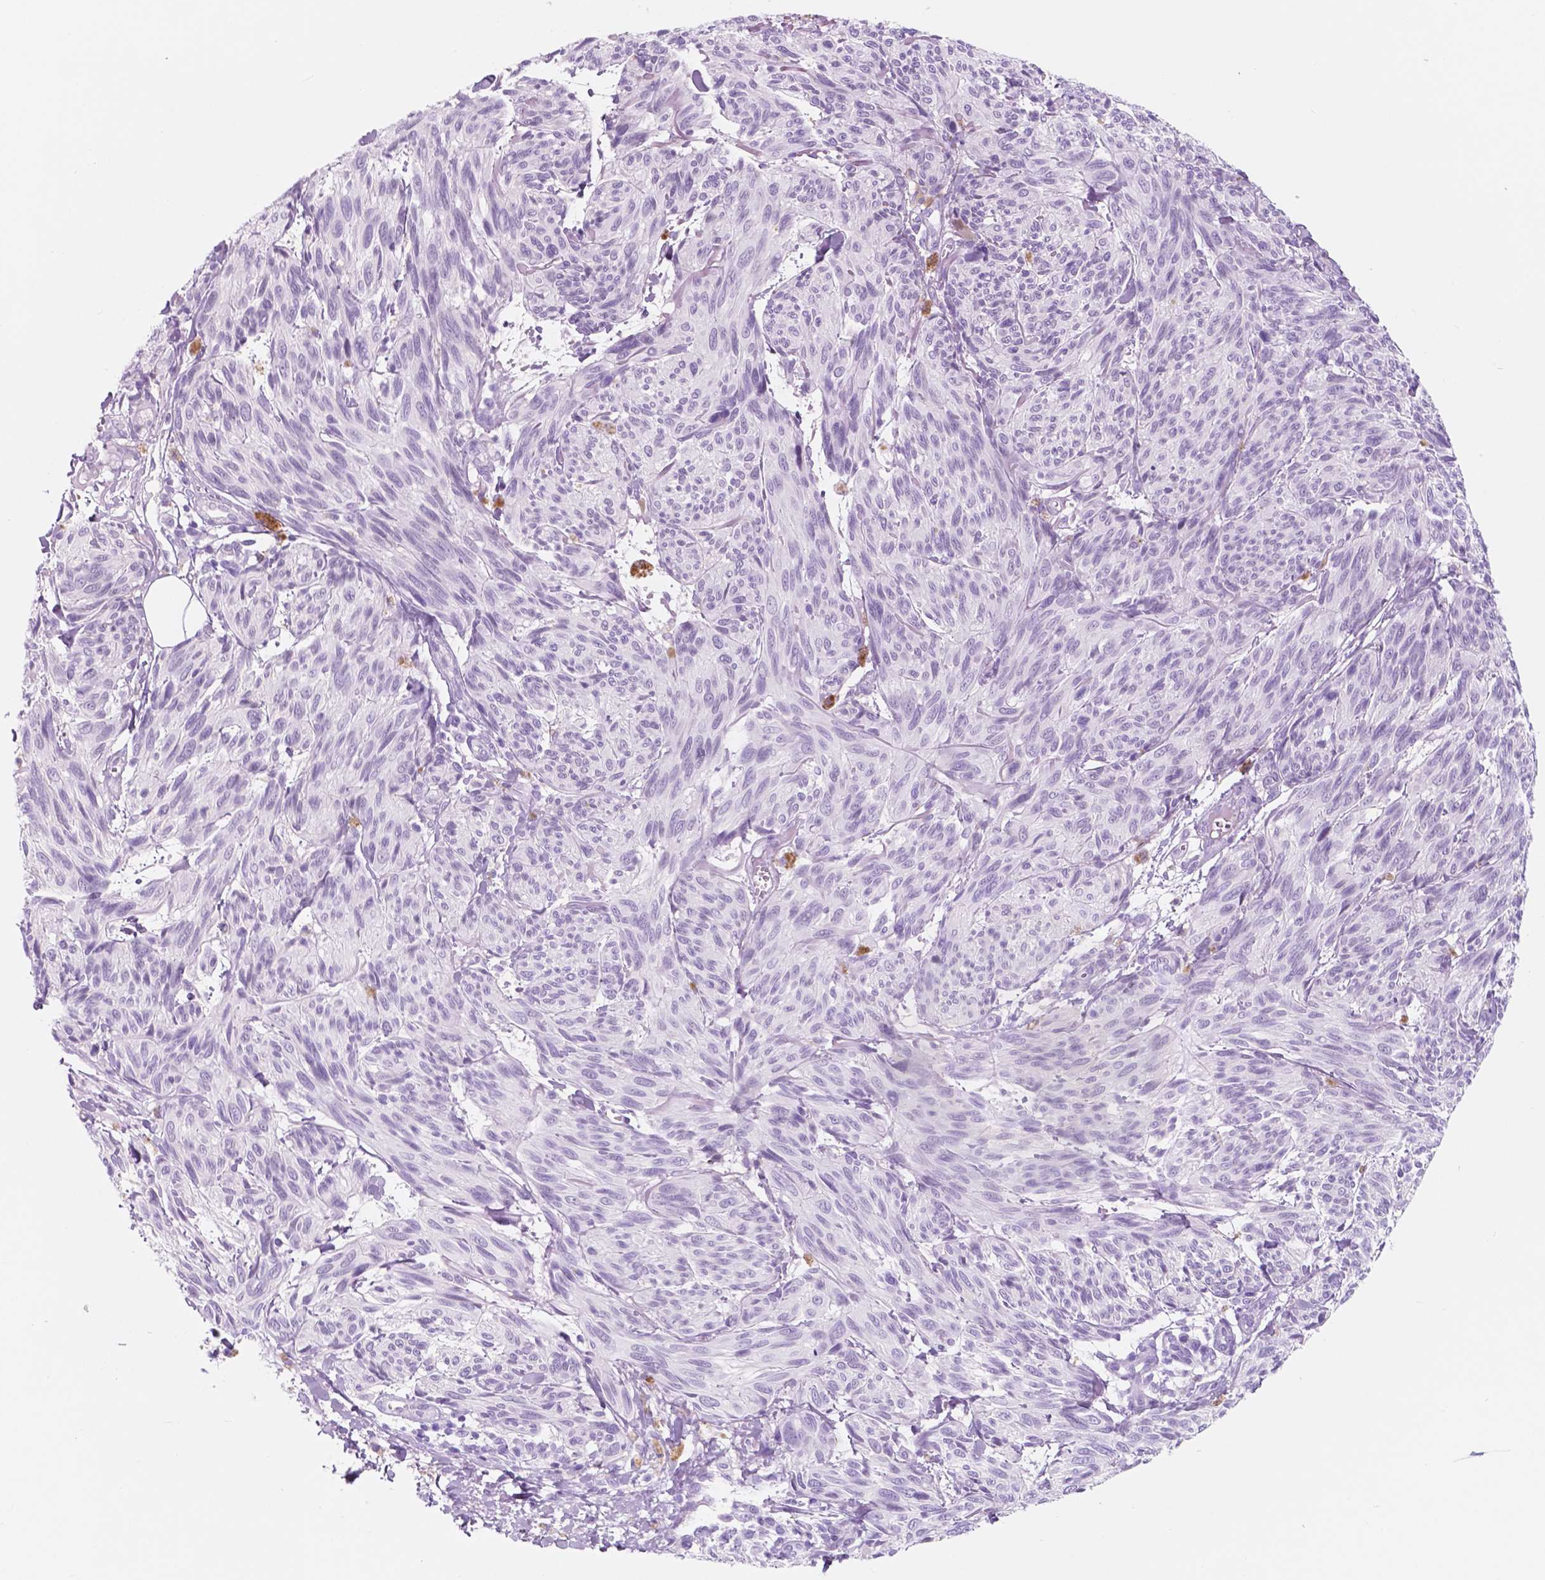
{"staining": {"intensity": "negative", "quantity": "none", "location": "none"}, "tissue": "melanoma", "cell_type": "Tumor cells", "image_type": "cancer", "snomed": [{"axis": "morphology", "description": "Malignant melanoma, NOS"}, {"axis": "topography", "description": "Skin"}], "caption": "Immunohistochemical staining of malignant melanoma displays no significant expression in tumor cells.", "gene": "CUZD1", "patient": {"sex": "male", "age": 79}}